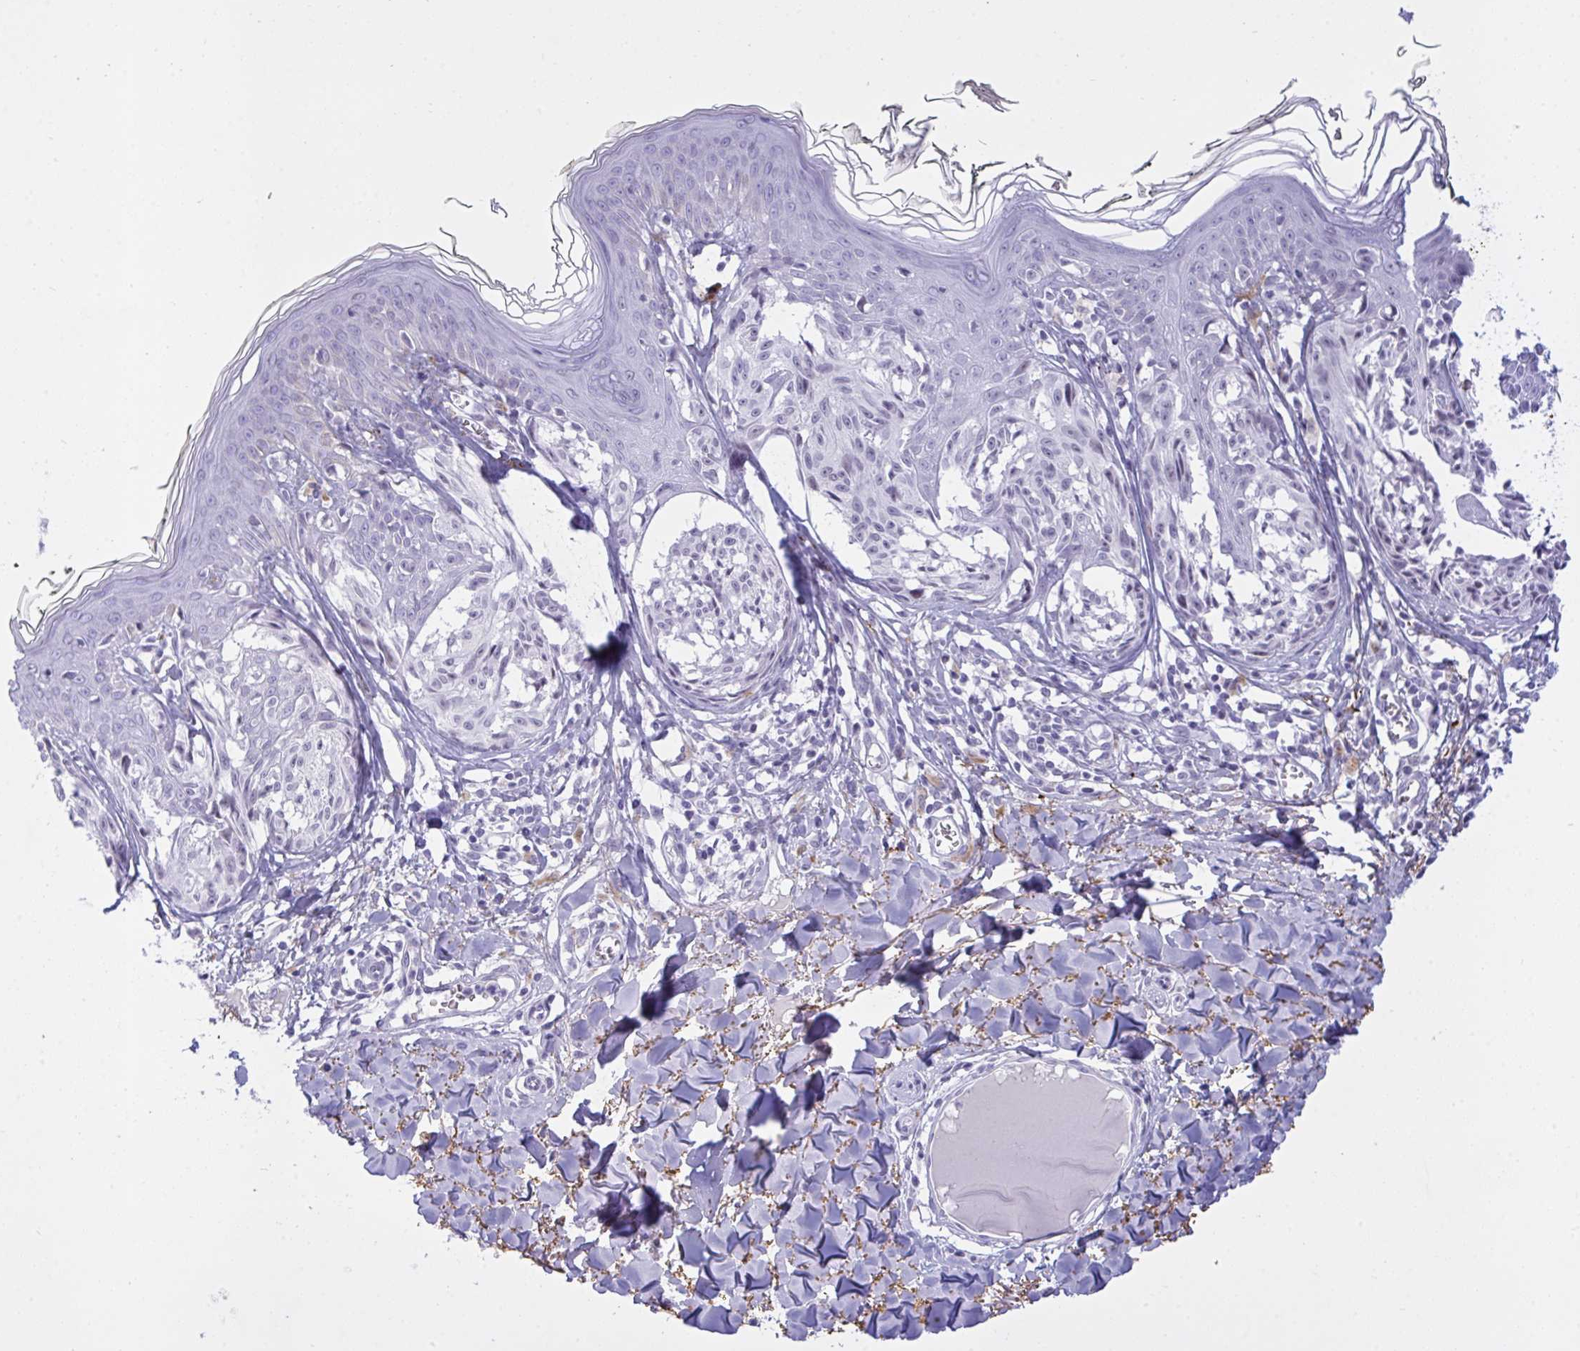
{"staining": {"intensity": "negative", "quantity": "none", "location": "none"}, "tissue": "melanoma", "cell_type": "Tumor cells", "image_type": "cancer", "snomed": [{"axis": "morphology", "description": "Malignant melanoma, NOS"}, {"axis": "topography", "description": "Skin"}], "caption": "DAB (3,3'-diaminobenzidine) immunohistochemical staining of melanoma reveals no significant staining in tumor cells.", "gene": "ELN", "patient": {"sex": "female", "age": 43}}